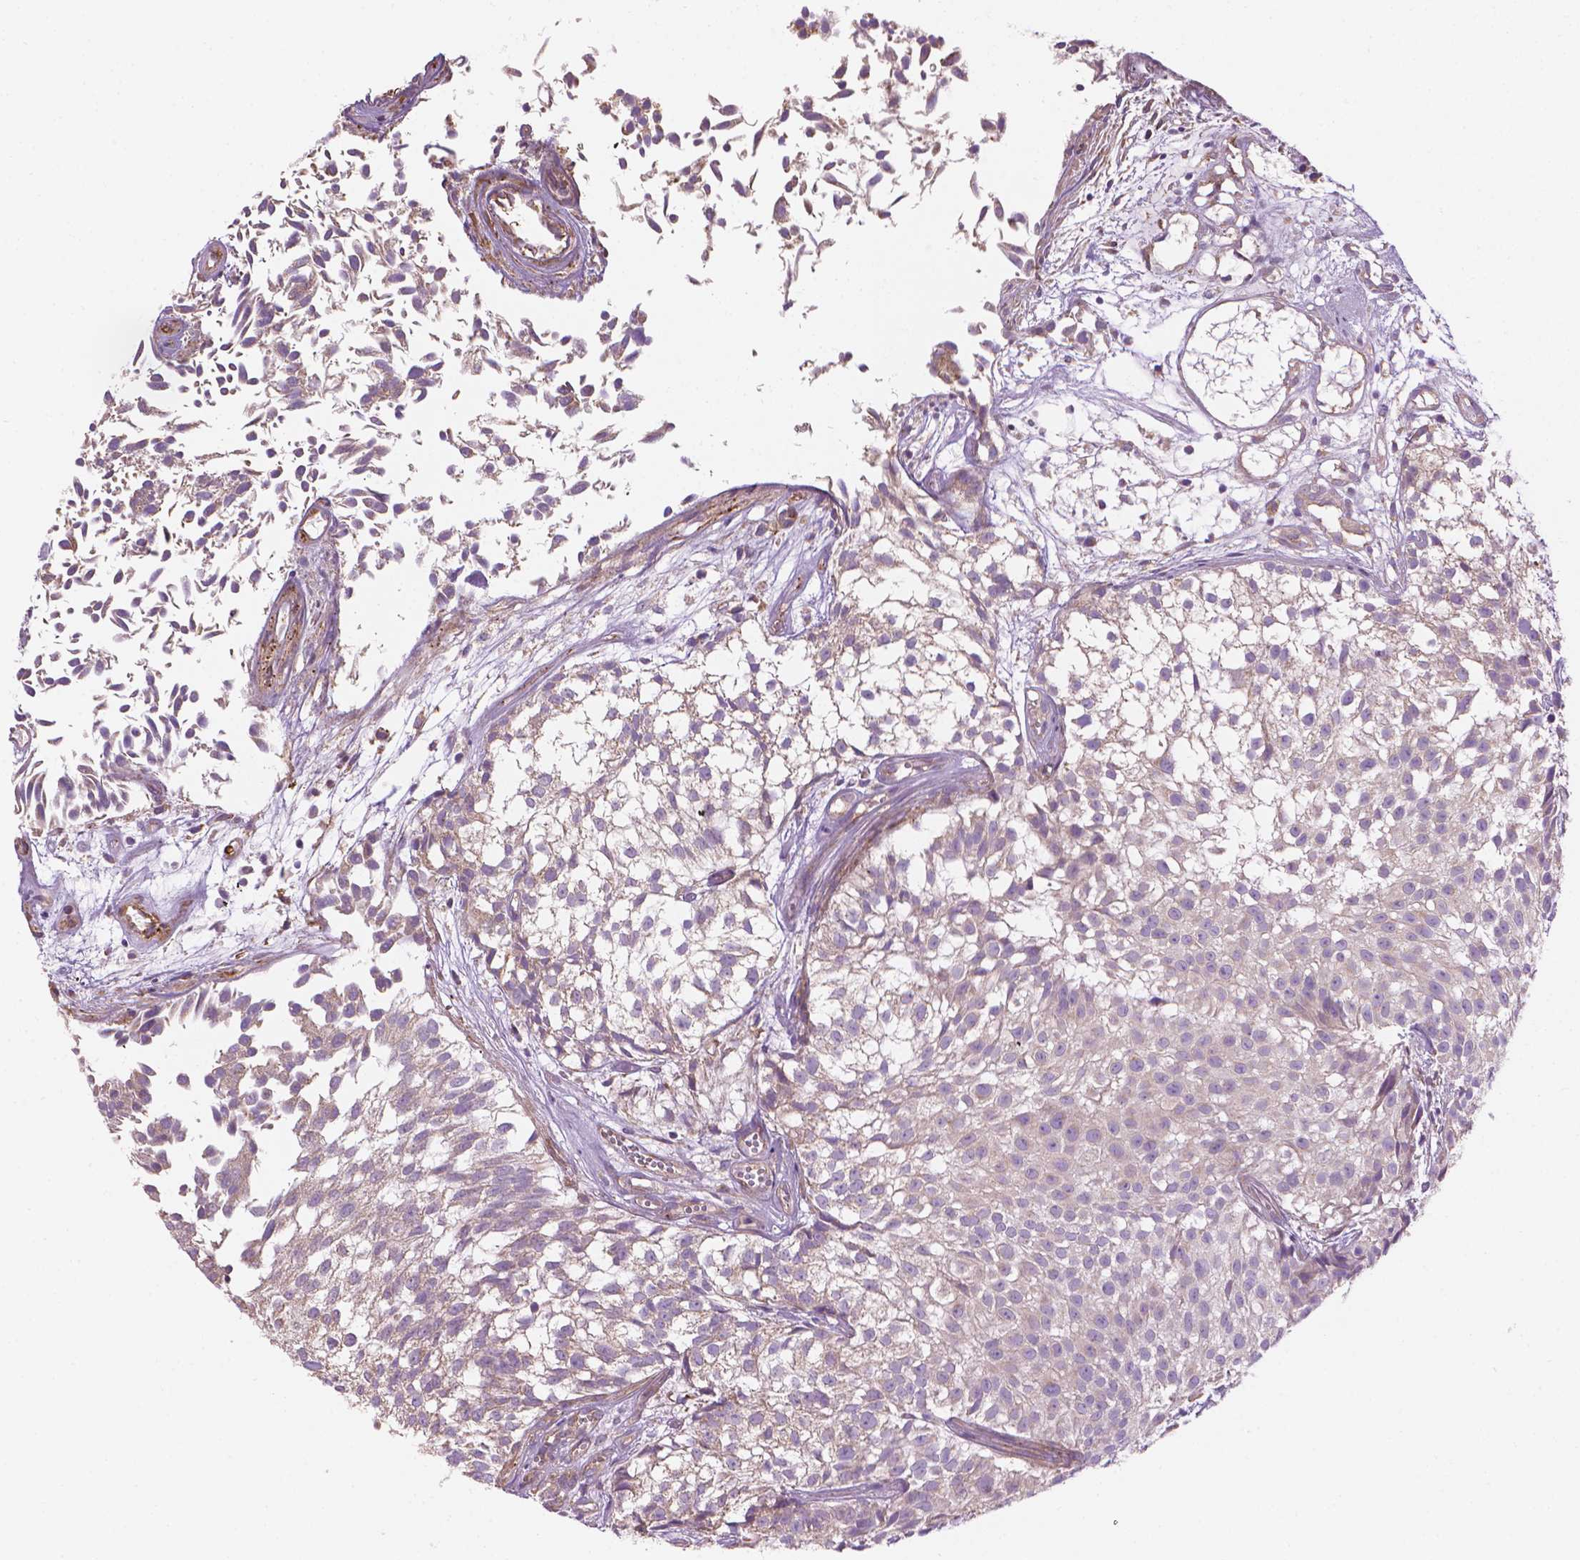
{"staining": {"intensity": "weak", "quantity": "<25%", "location": "cytoplasmic/membranous"}, "tissue": "urothelial cancer", "cell_type": "Tumor cells", "image_type": "cancer", "snomed": [{"axis": "morphology", "description": "Urothelial carcinoma, Low grade"}, {"axis": "topography", "description": "Urinary bladder"}], "caption": "IHC micrograph of urothelial cancer stained for a protein (brown), which demonstrates no staining in tumor cells.", "gene": "TTC29", "patient": {"sex": "male", "age": 70}}